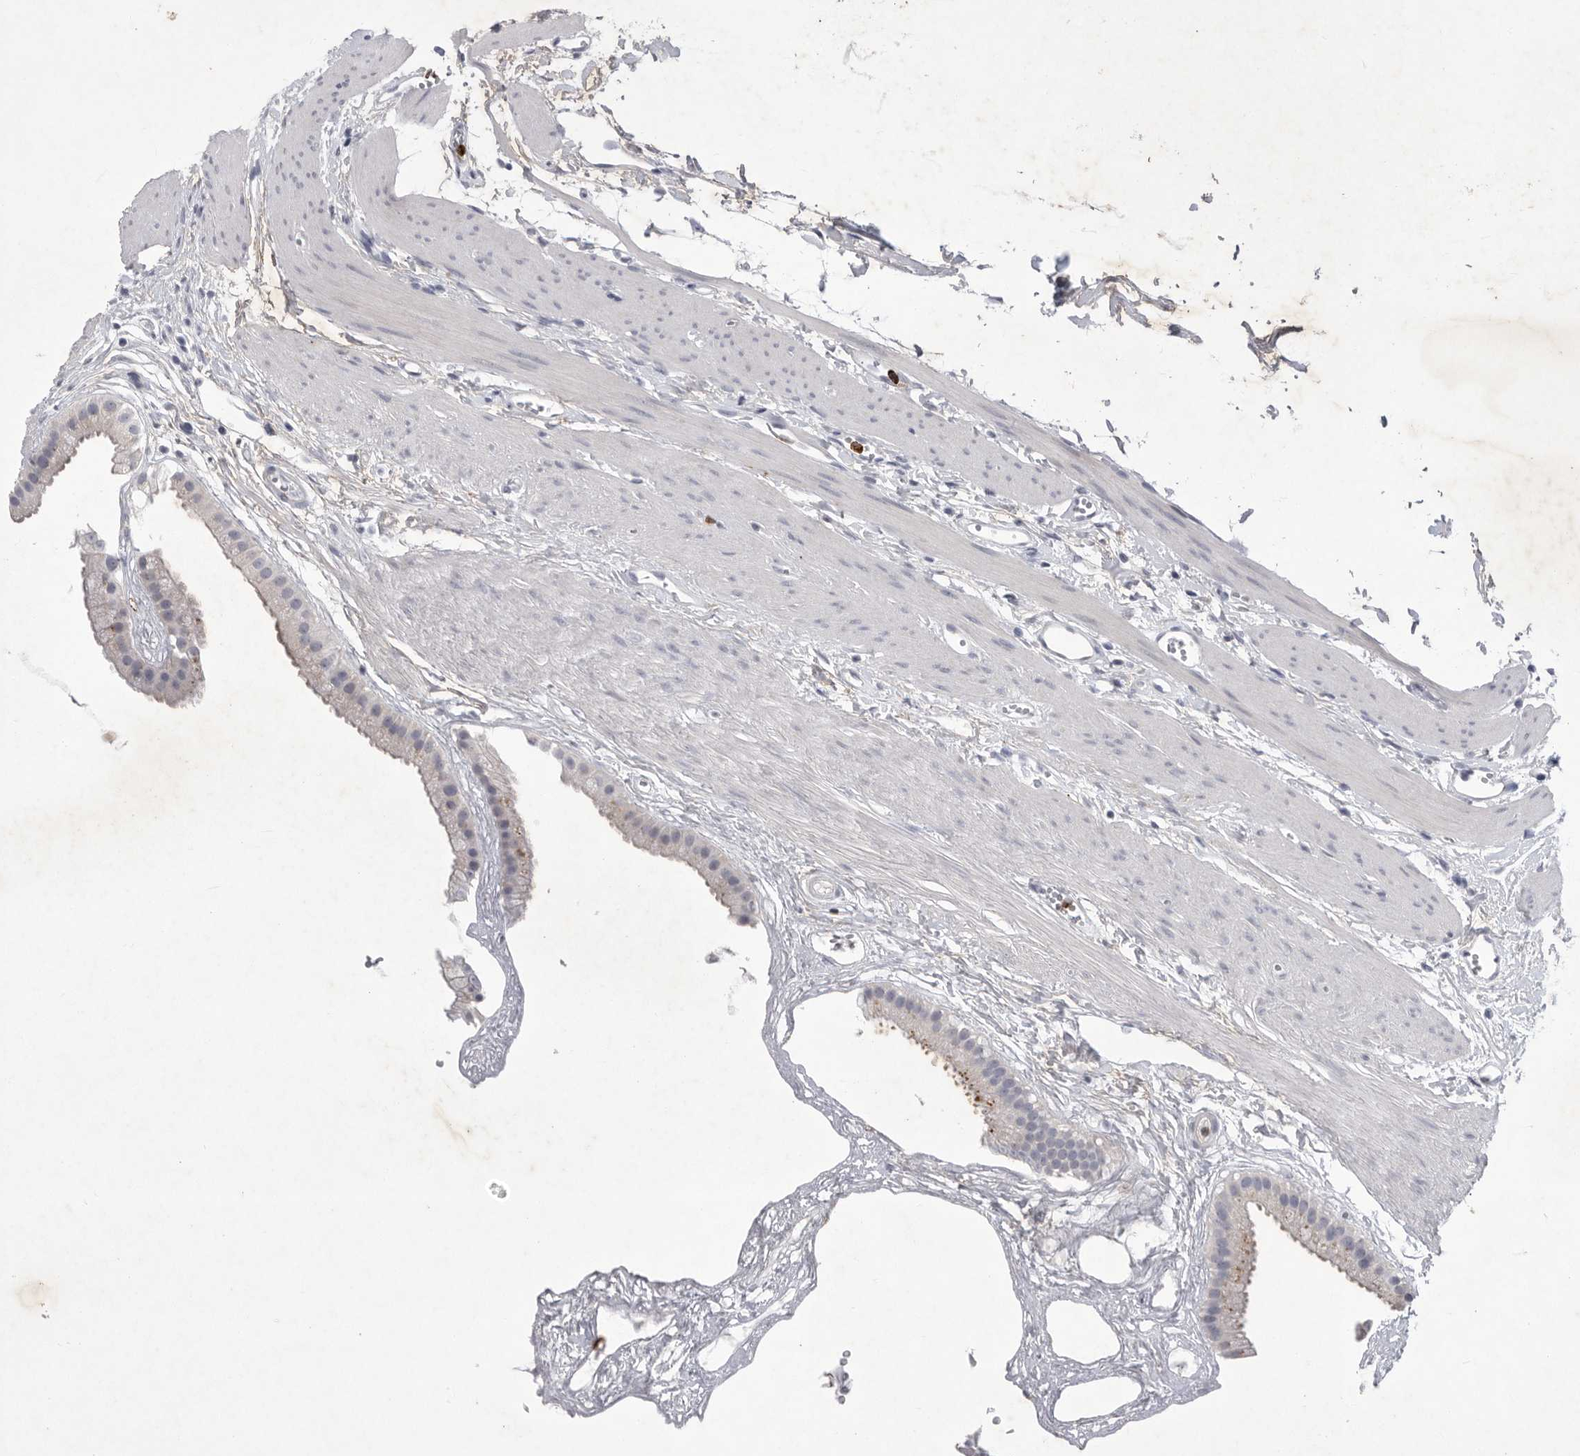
{"staining": {"intensity": "moderate", "quantity": "<25%", "location": "cytoplasmic/membranous"}, "tissue": "gallbladder", "cell_type": "Glandular cells", "image_type": "normal", "snomed": [{"axis": "morphology", "description": "Normal tissue, NOS"}, {"axis": "topography", "description": "Gallbladder"}], "caption": "Protein expression by immunohistochemistry exhibits moderate cytoplasmic/membranous expression in about <25% of glandular cells in benign gallbladder. The protein of interest is stained brown, and the nuclei are stained in blue (DAB (3,3'-diaminobenzidine) IHC with brightfield microscopy, high magnification).", "gene": "SIGLEC10", "patient": {"sex": "female", "age": 64}}